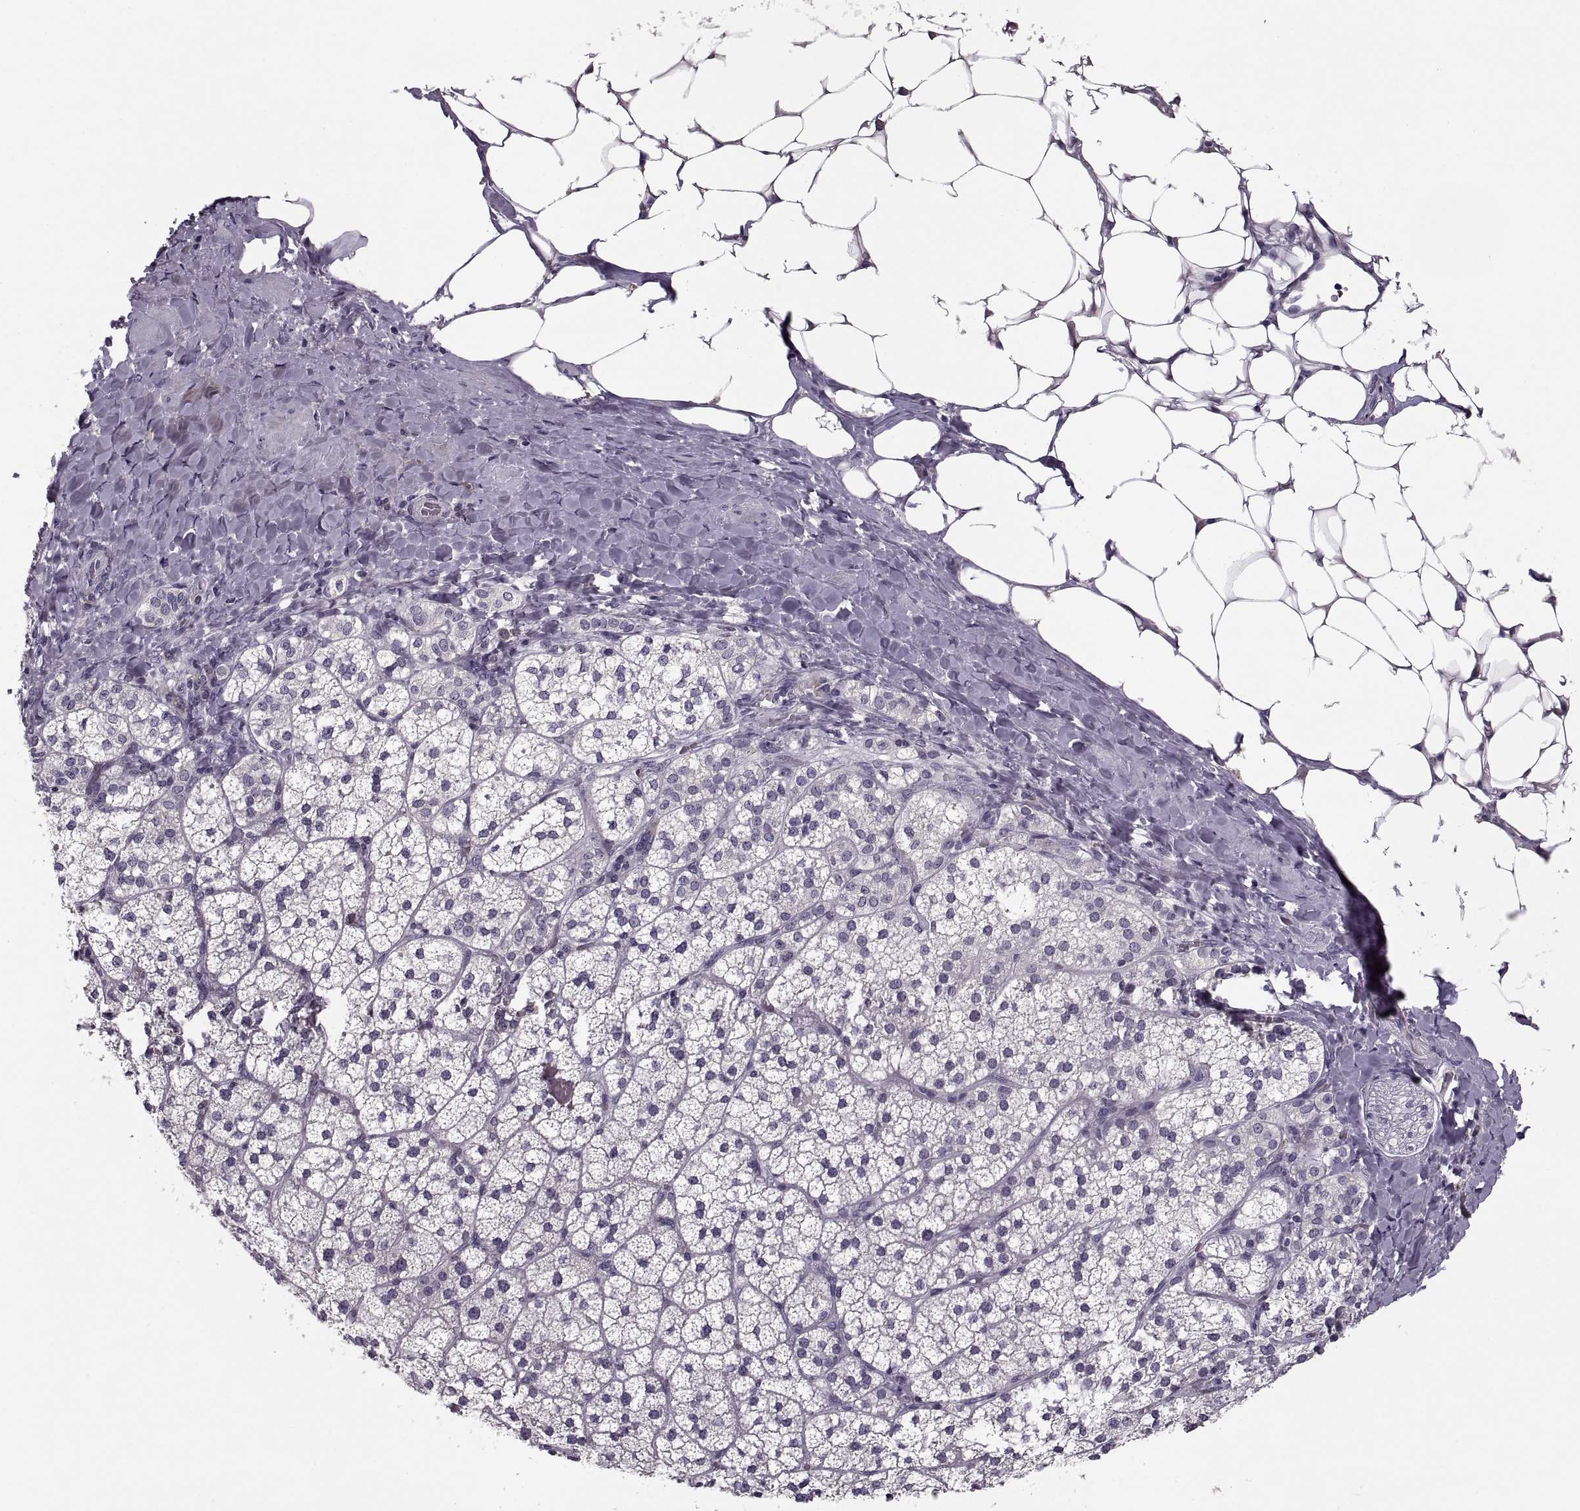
{"staining": {"intensity": "negative", "quantity": "none", "location": "none"}, "tissue": "adrenal gland", "cell_type": "Glandular cells", "image_type": "normal", "snomed": [{"axis": "morphology", "description": "Normal tissue, NOS"}, {"axis": "topography", "description": "Adrenal gland"}], "caption": "Immunohistochemical staining of benign adrenal gland exhibits no significant staining in glandular cells. (DAB (3,3'-diaminobenzidine) IHC visualized using brightfield microscopy, high magnification).", "gene": "CACNA1F", "patient": {"sex": "male", "age": 53}}